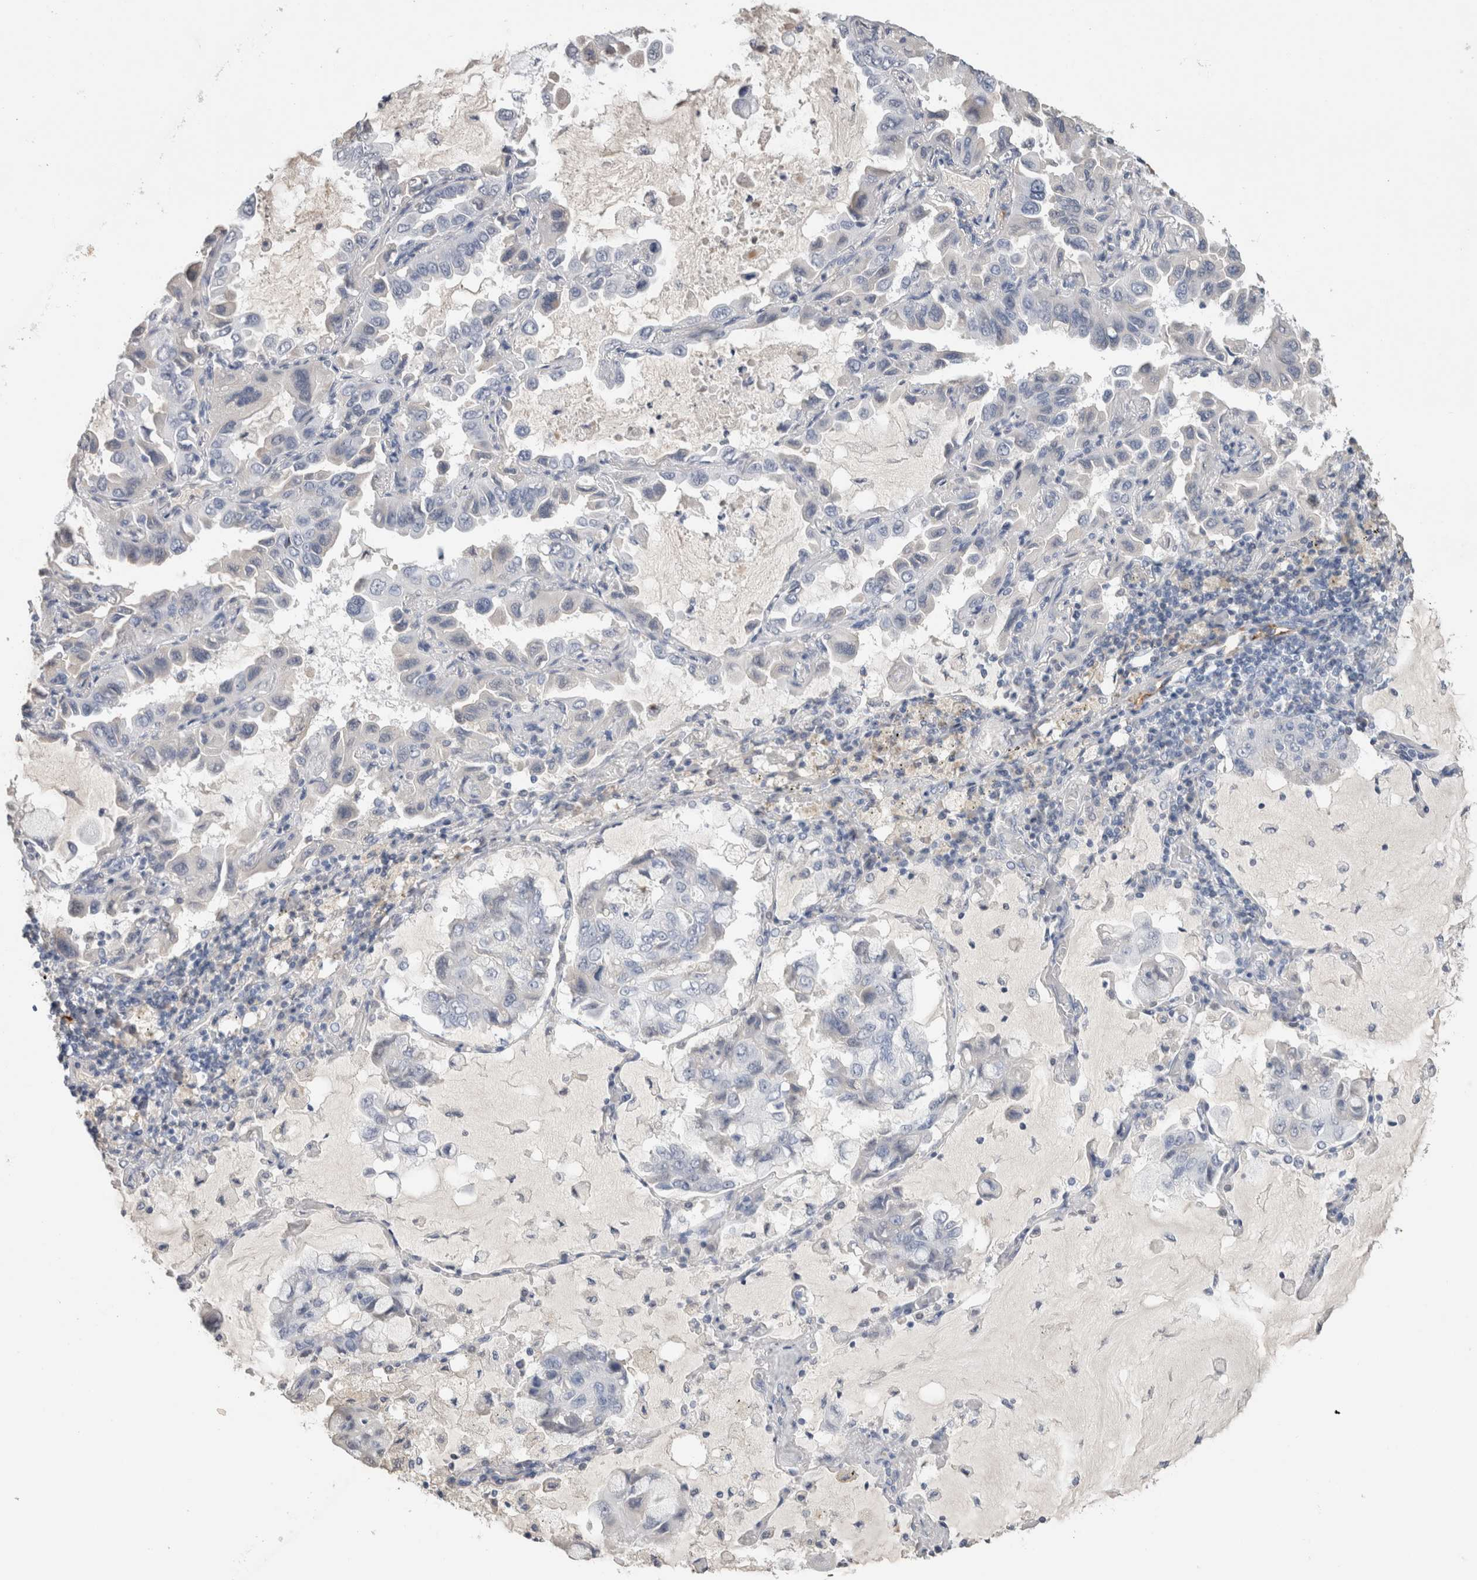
{"staining": {"intensity": "negative", "quantity": "none", "location": "none"}, "tissue": "lung cancer", "cell_type": "Tumor cells", "image_type": "cancer", "snomed": [{"axis": "morphology", "description": "Adenocarcinoma, NOS"}, {"axis": "topography", "description": "Lung"}], "caption": "DAB (3,3'-diaminobenzidine) immunohistochemical staining of human lung adenocarcinoma shows no significant expression in tumor cells.", "gene": "FABP4", "patient": {"sex": "male", "age": 64}}